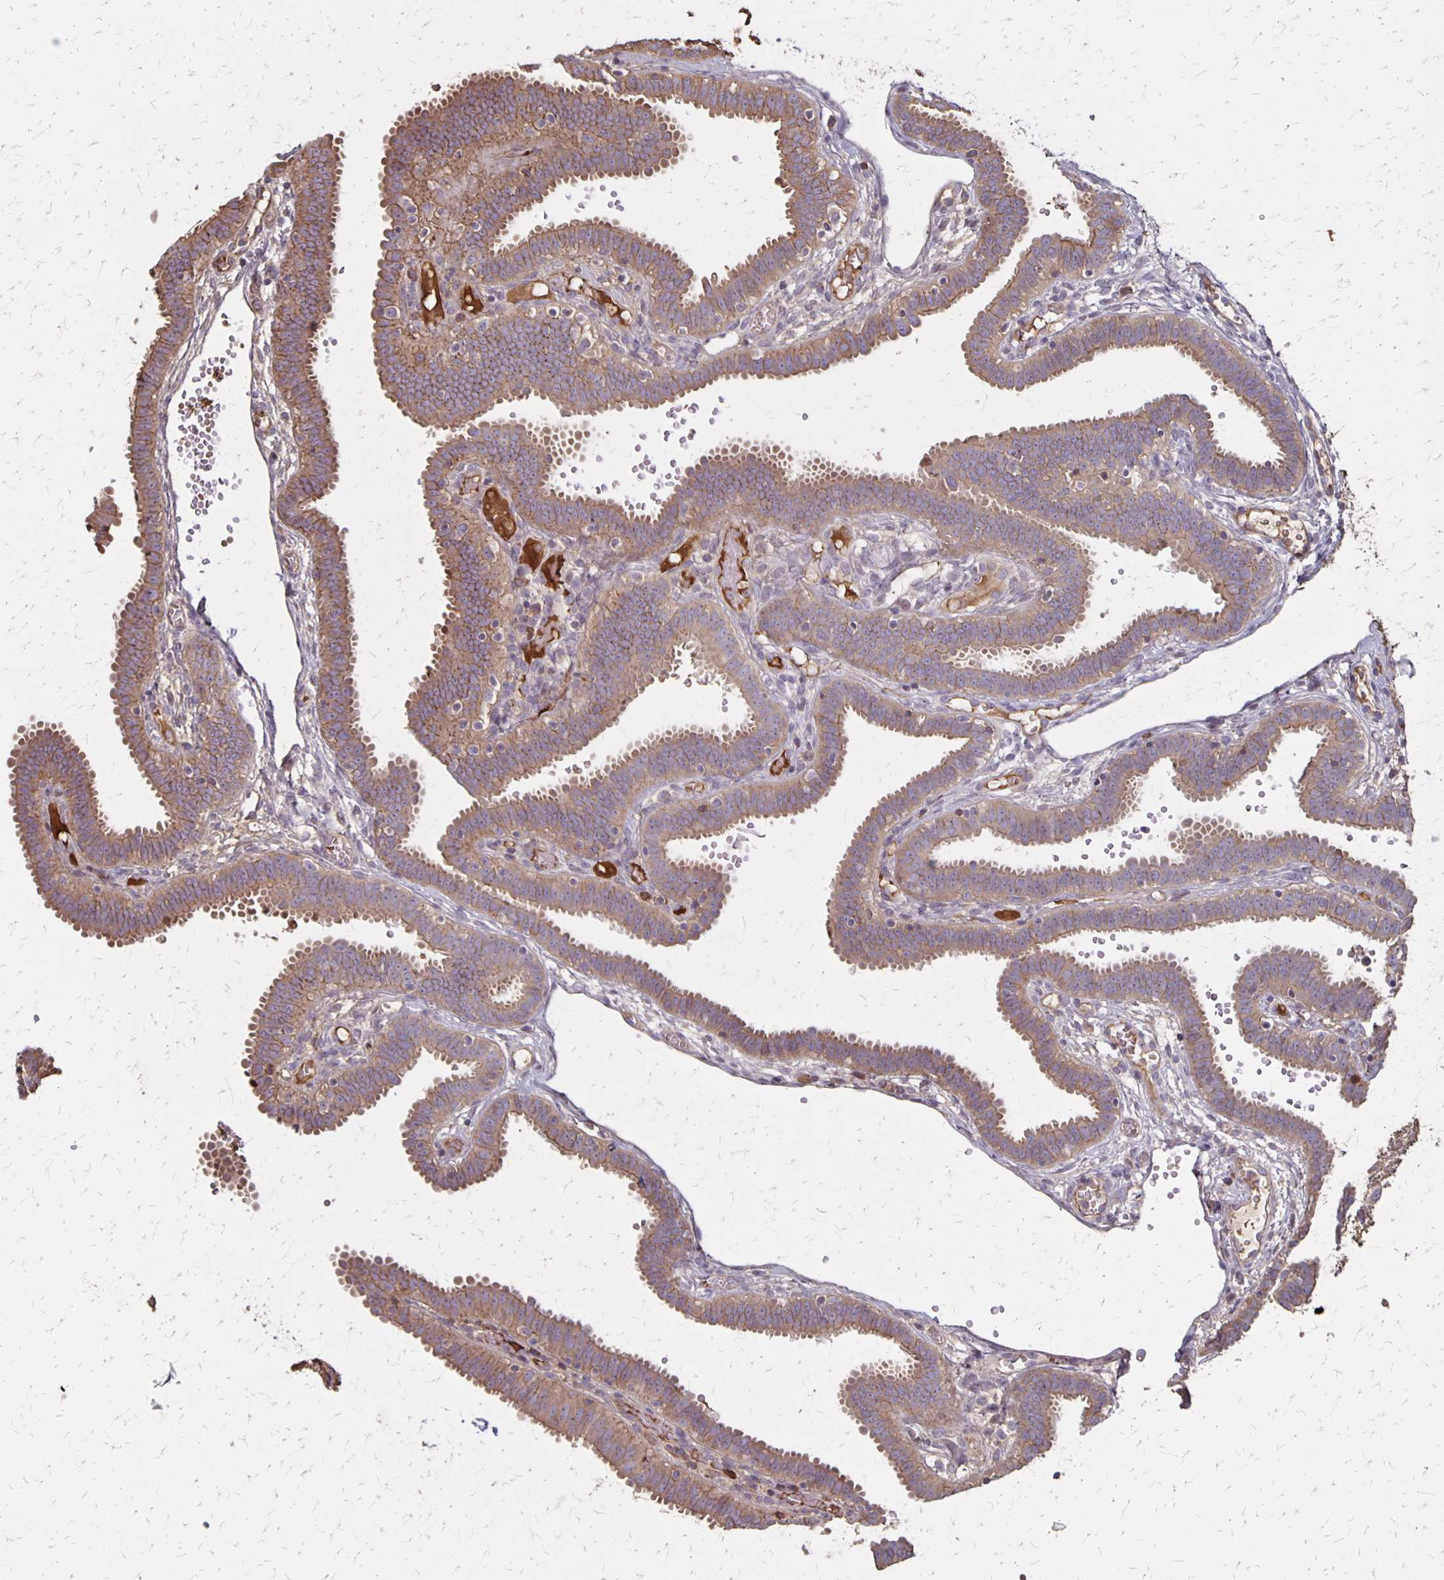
{"staining": {"intensity": "moderate", "quantity": ">75%", "location": "cytoplasmic/membranous"}, "tissue": "fallopian tube", "cell_type": "Glandular cells", "image_type": "normal", "snomed": [{"axis": "morphology", "description": "Normal tissue, NOS"}, {"axis": "topography", "description": "Fallopian tube"}], "caption": "This micrograph displays immunohistochemistry (IHC) staining of normal fallopian tube, with medium moderate cytoplasmic/membranous positivity in approximately >75% of glandular cells.", "gene": "PROM2", "patient": {"sex": "female", "age": 37}}